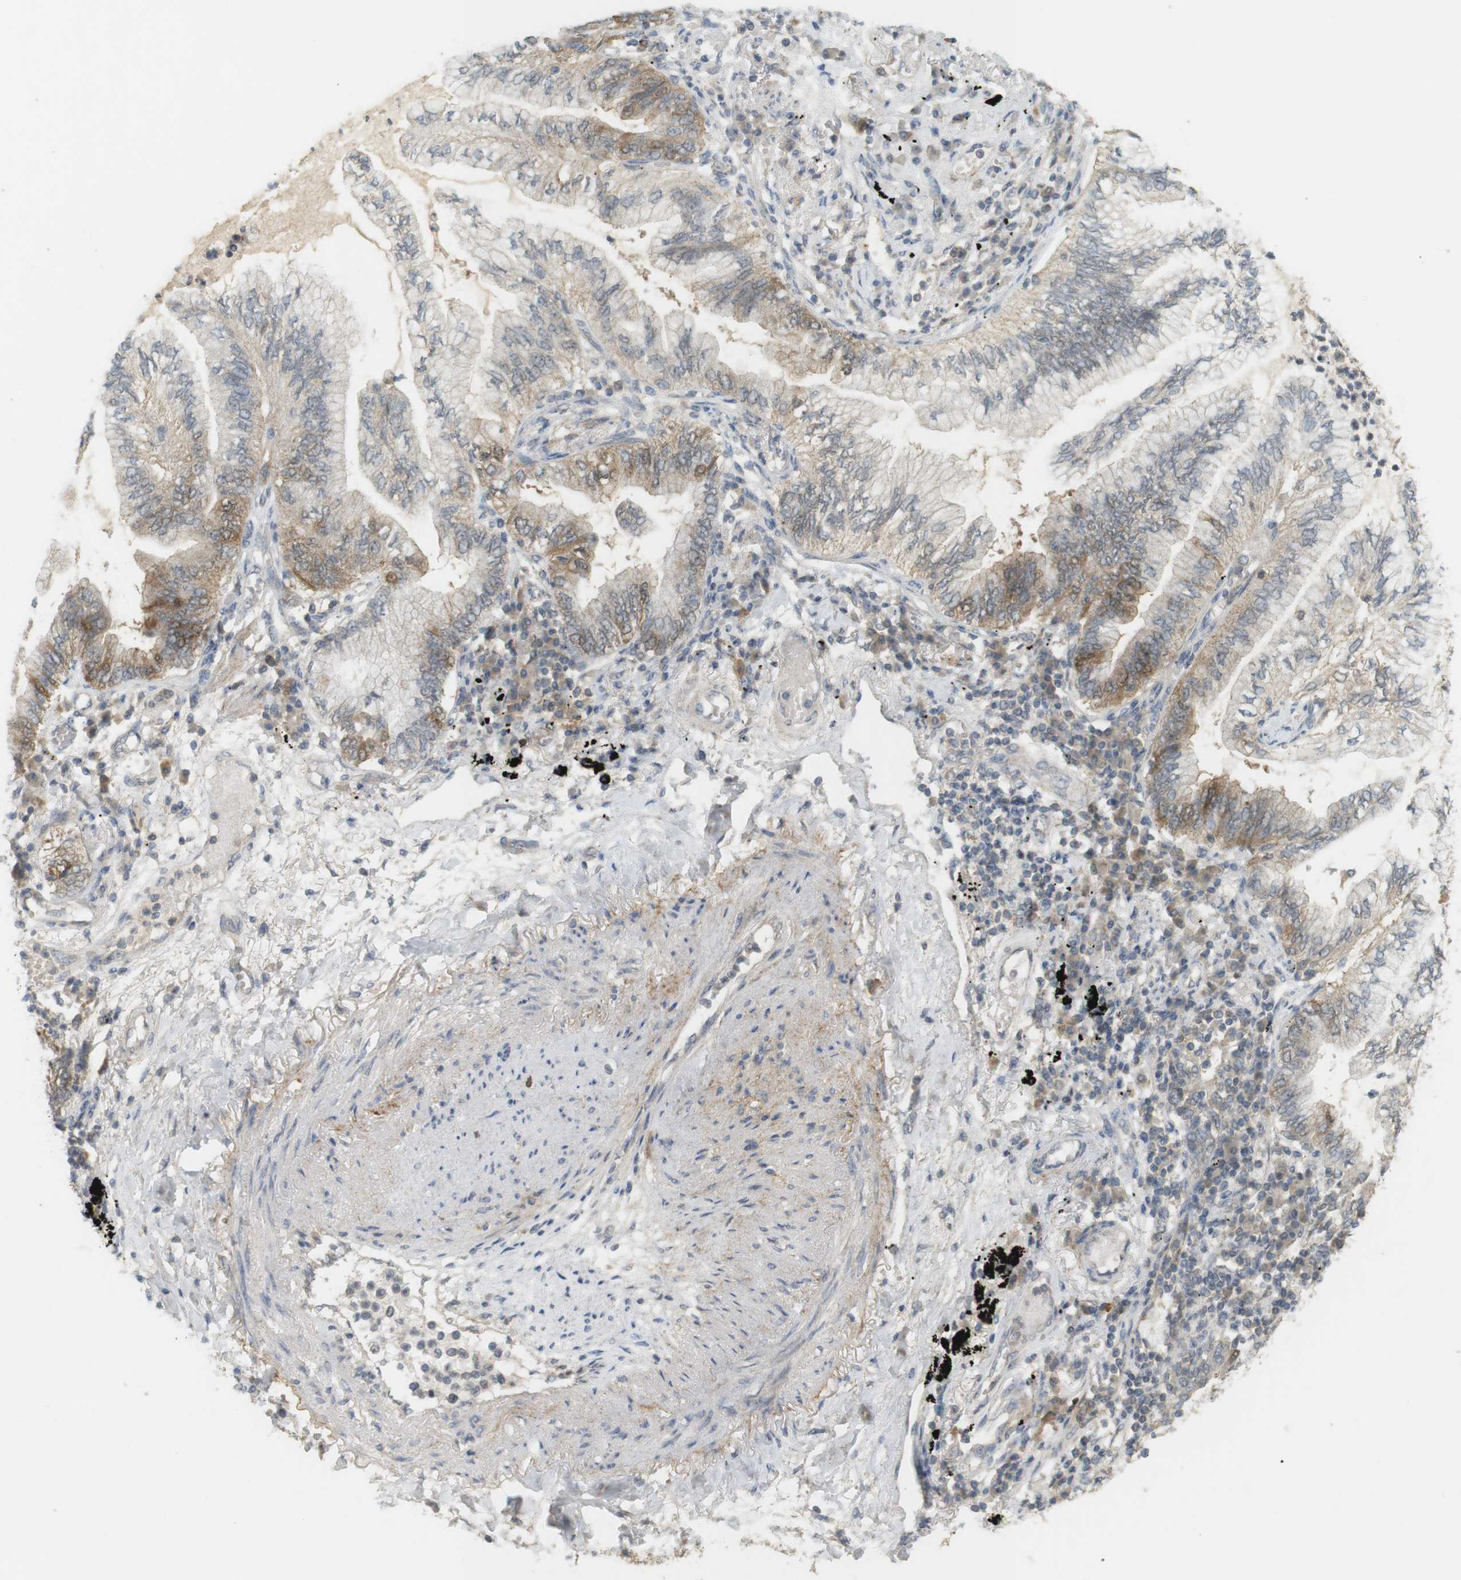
{"staining": {"intensity": "moderate", "quantity": "<25%", "location": "cytoplasmic/membranous"}, "tissue": "lung cancer", "cell_type": "Tumor cells", "image_type": "cancer", "snomed": [{"axis": "morphology", "description": "Normal tissue, NOS"}, {"axis": "morphology", "description": "Adenocarcinoma, NOS"}, {"axis": "topography", "description": "Bronchus"}, {"axis": "topography", "description": "Lung"}], "caption": "This photomicrograph reveals immunohistochemistry (IHC) staining of lung adenocarcinoma, with low moderate cytoplasmic/membranous expression in about <25% of tumor cells.", "gene": "TTK", "patient": {"sex": "female", "age": 70}}